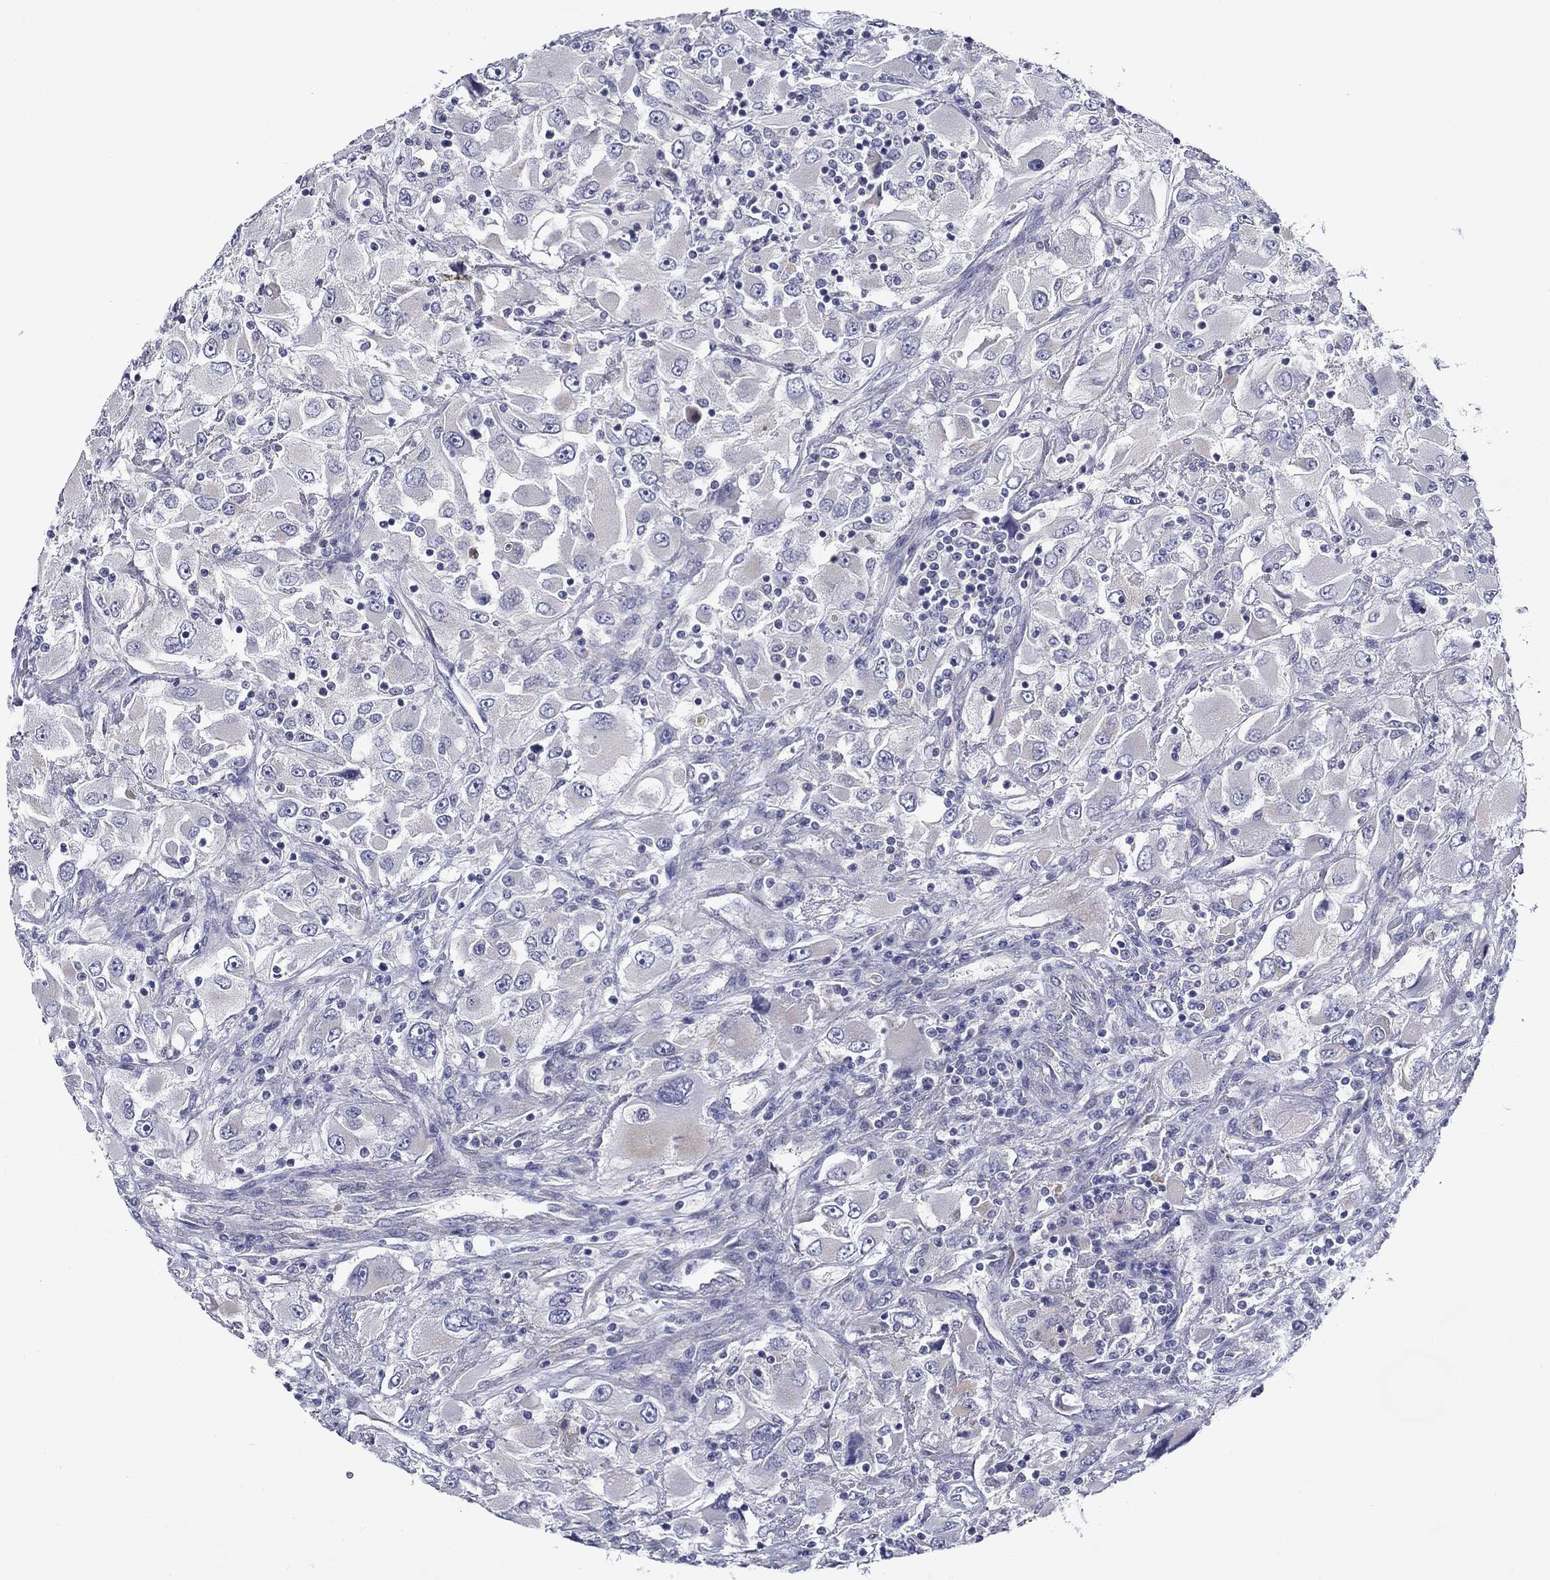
{"staining": {"intensity": "negative", "quantity": "none", "location": "none"}, "tissue": "renal cancer", "cell_type": "Tumor cells", "image_type": "cancer", "snomed": [{"axis": "morphology", "description": "Adenocarcinoma, NOS"}, {"axis": "topography", "description": "Kidney"}], "caption": "This is an IHC photomicrograph of adenocarcinoma (renal). There is no positivity in tumor cells.", "gene": "SPATA7", "patient": {"sex": "female", "age": 52}}